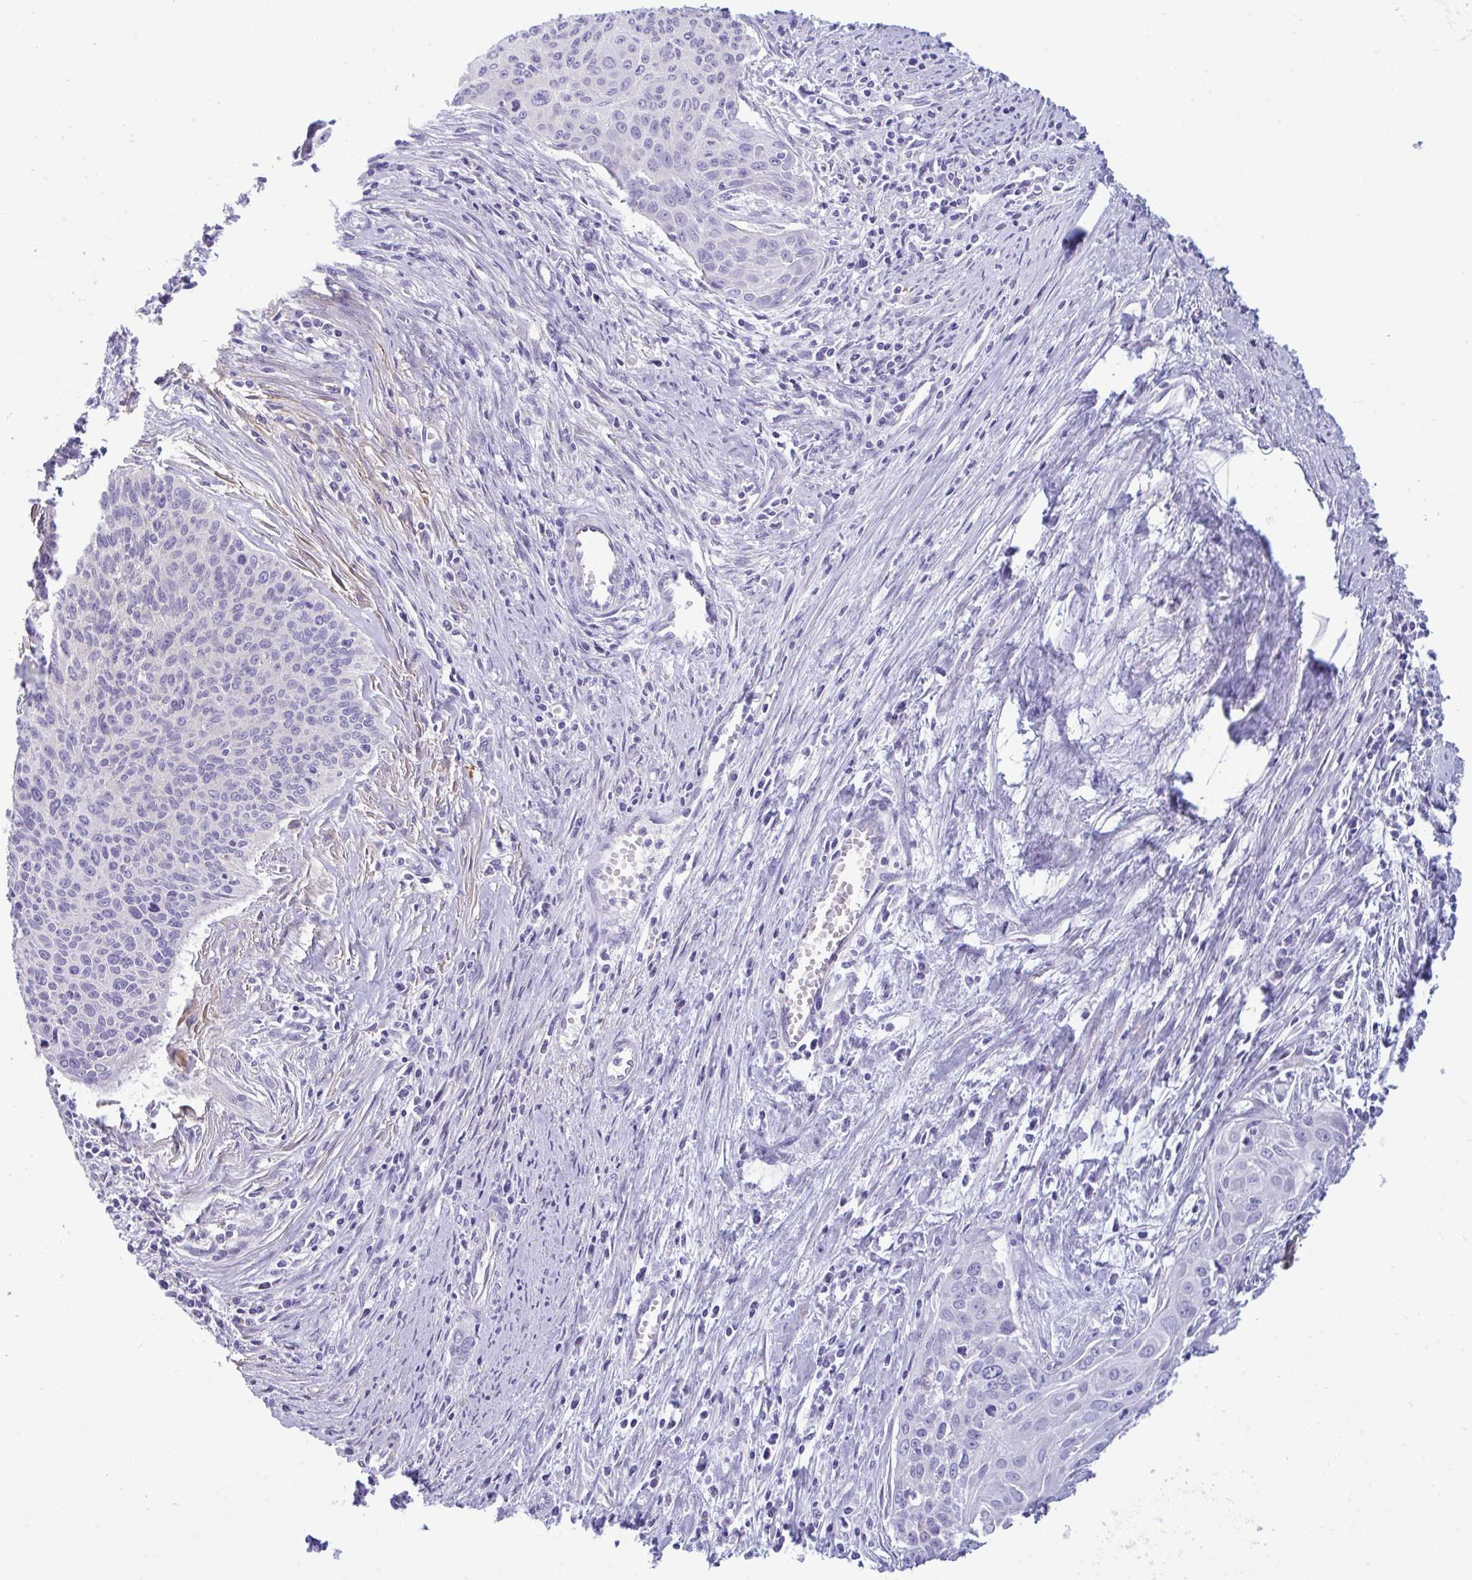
{"staining": {"intensity": "negative", "quantity": "none", "location": "none"}, "tissue": "cervical cancer", "cell_type": "Tumor cells", "image_type": "cancer", "snomed": [{"axis": "morphology", "description": "Squamous cell carcinoma, NOS"}, {"axis": "topography", "description": "Cervix"}], "caption": "Squamous cell carcinoma (cervical) was stained to show a protein in brown. There is no significant staining in tumor cells.", "gene": "MYH10", "patient": {"sex": "female", "age": 55}}